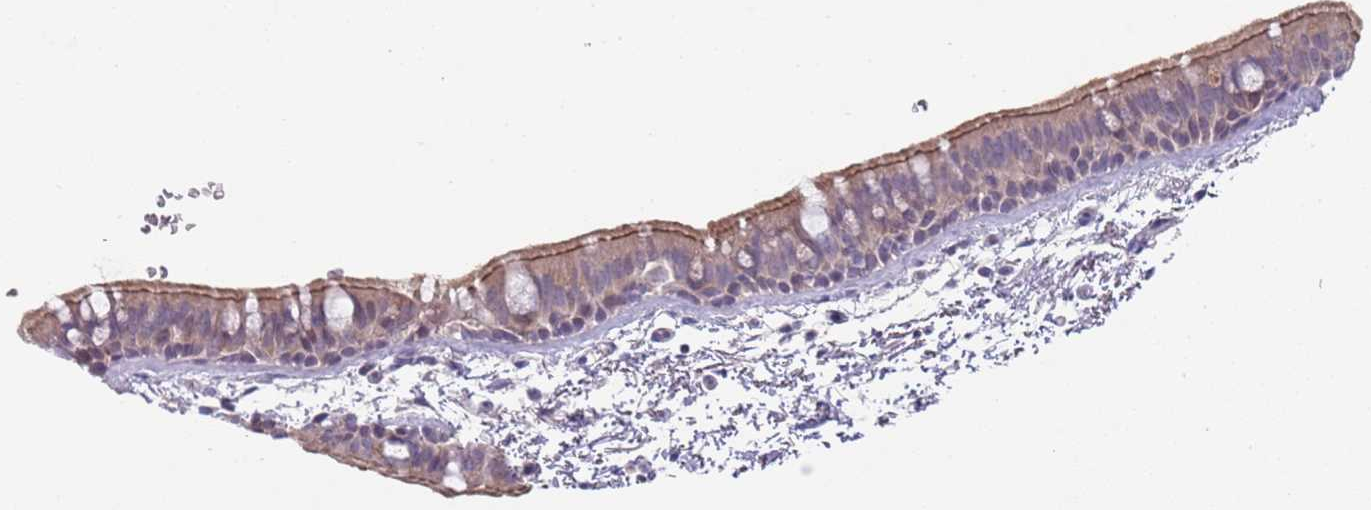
{"staining": {"intensity": "moderate", "quantity": "25%-75%", "location": "cytoplasmic/membranous"}, "tissue": "bronchus", "cell_type": "Respiratory epithelial cells", "image_type": "normal", "snomed": [{"axis": "morphology", "description": "Normal tissue, NOS"}, {"axis": "topography", "description": "Lymph node"}, {"axis": "topography", "description": "Bronchus"}], "caption": "Bronchus stained for a protein exhibits moderate cytoplasmic/membranous positivity in respiratory epithelial cells. (brown staining indicates protein expression, while blue staining denotes nuclei).", "gene": "PRAC1", "patient": {"sex": "female", "age": 70}}